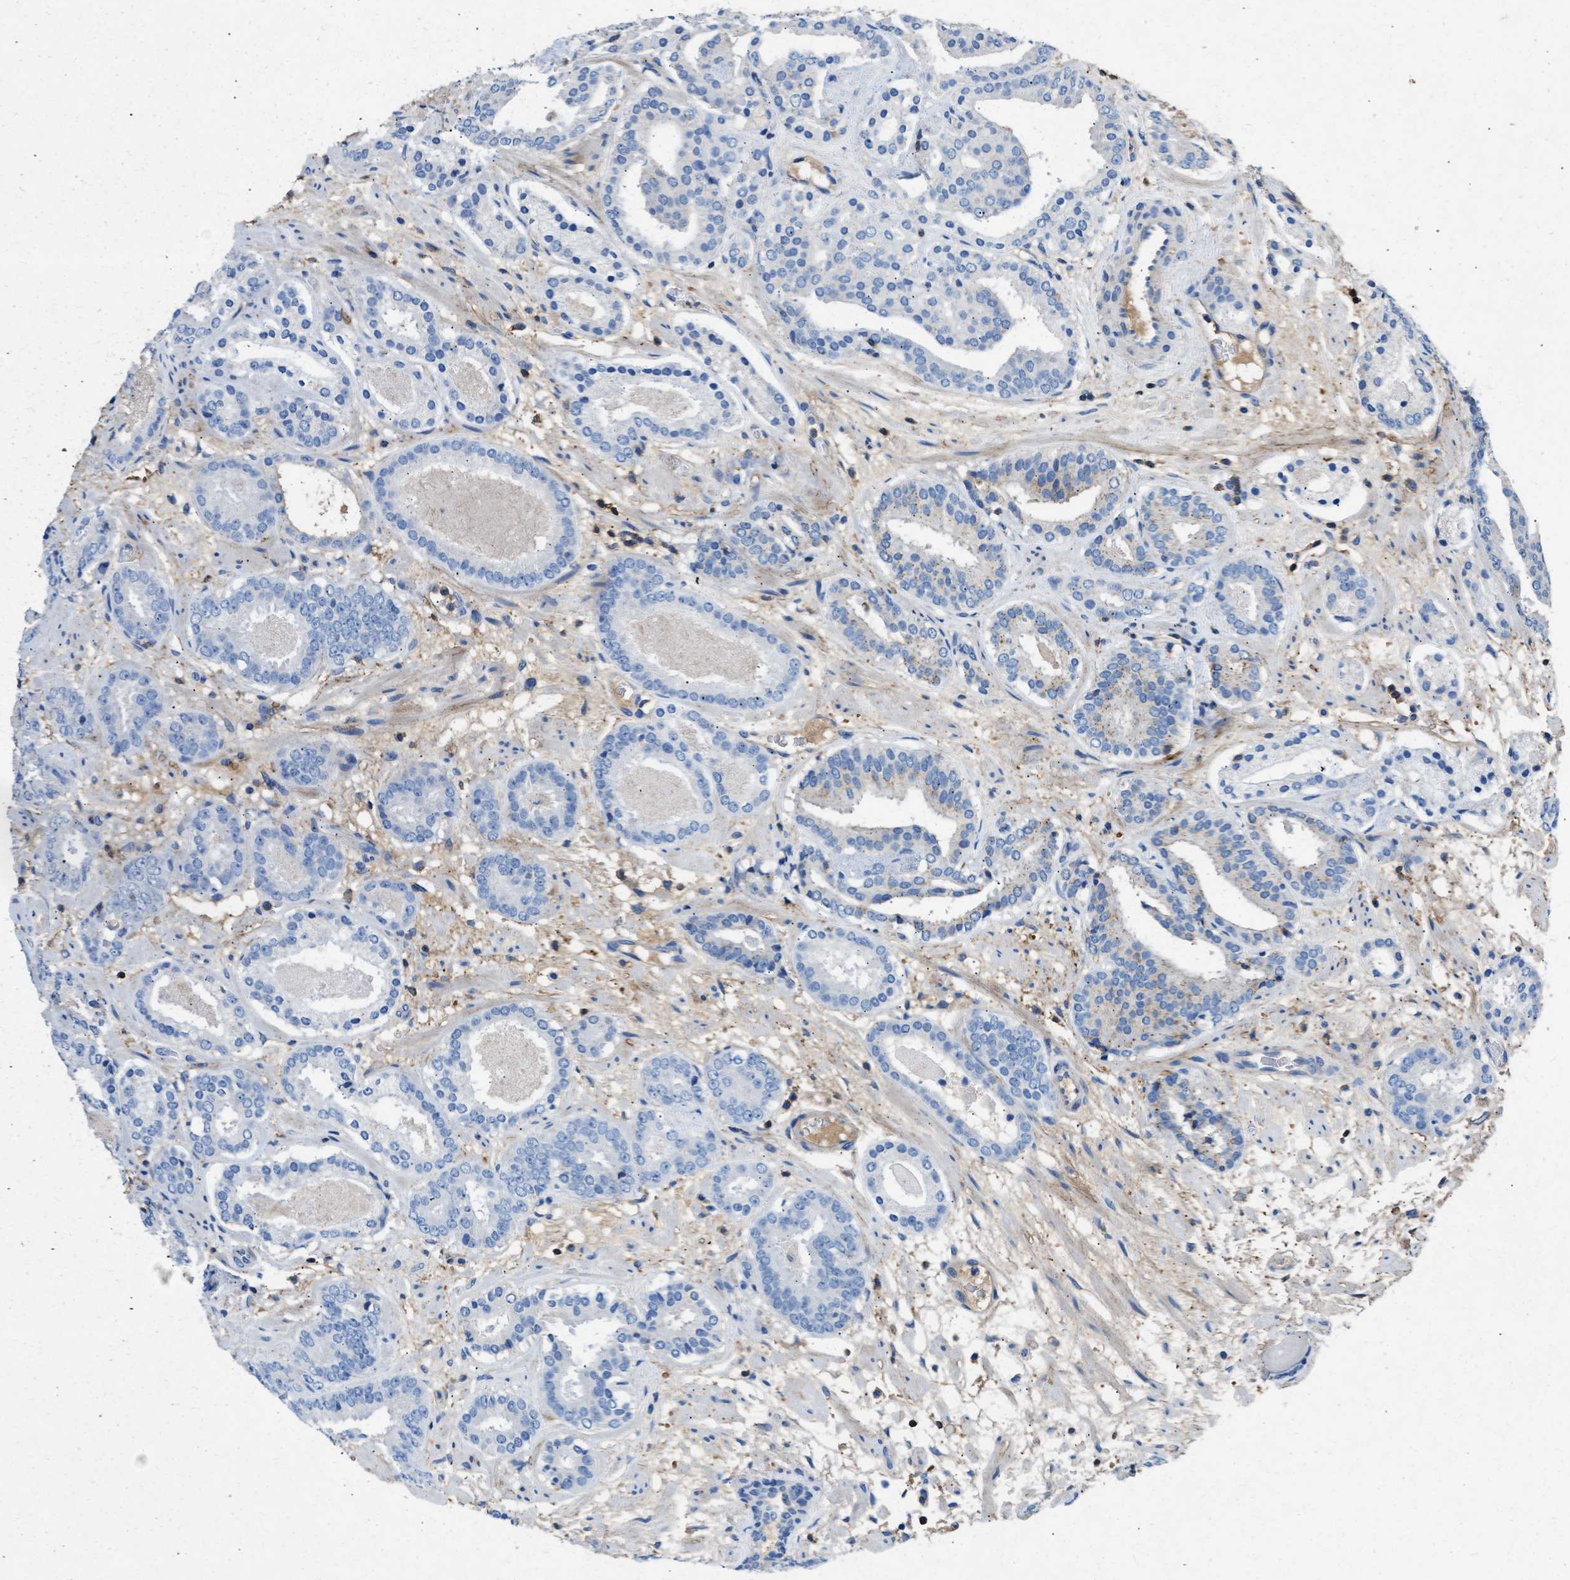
{"staining": {"intensity": "negative", "quantity": "none", "location": "none"}, "tissue": "prostate cancer", "cell_type": "Tumor cells", "image_type": "cancer", "snomed": [{"axis": "morphology", "description": "Adenocarcinoma, Low grade"}, {"axis": "topography", "description": "Prostate"}], "caption": "Photomicrograph shows no significant protein staining in tumor cells of adenocarcinoma (low-grade) (prostate).", "gene": "KCNQ4", "patient": {"sex": "male", "age": 69}}